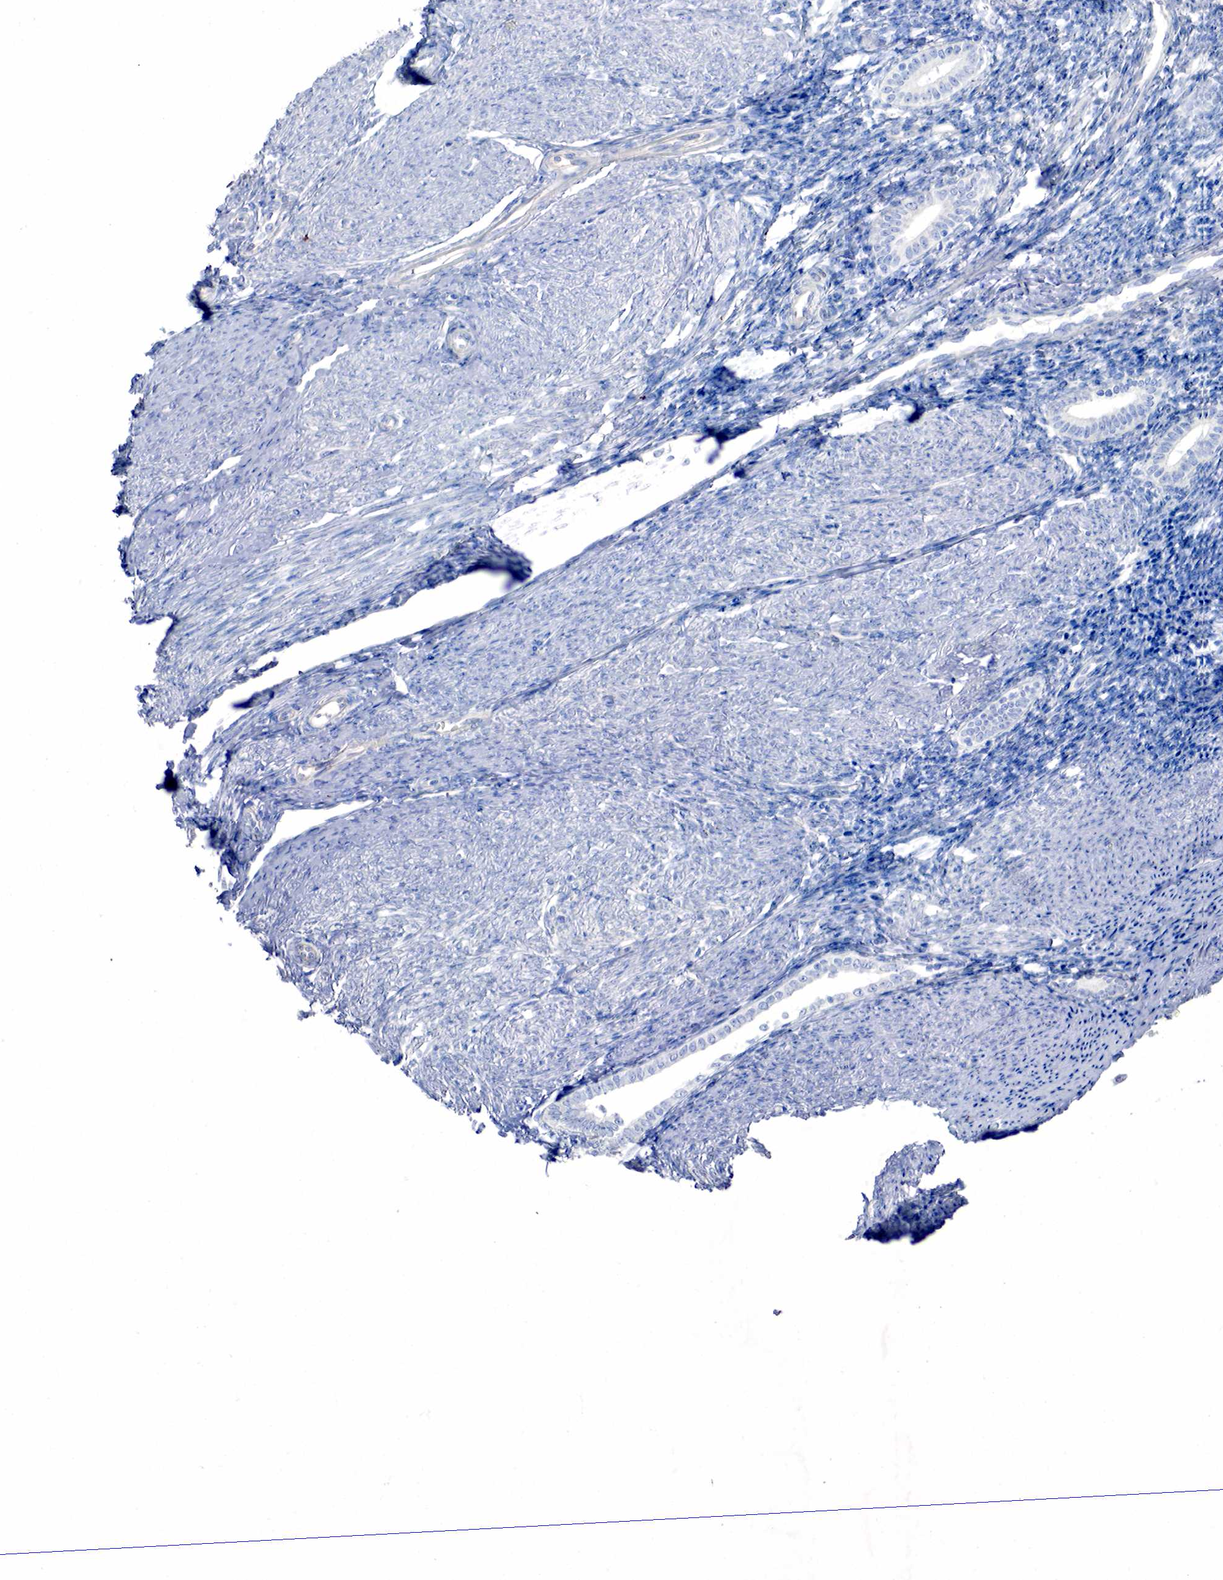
{"staining": {"intensity": "negative", "quantity": "none", "location": "none"}, "tissue": "endometrium", "cell_type": "Cells in endometrial stroma", "image_type": "normal", "snomed": [{"axis": "morphology", "description": "Normal tissue, NOS"}, {"axis": "topography", "description": "Endometrium"}], "caption": "Endometrium was stained to show a protein in brown. There is no significant staining in cells in endometrial stroma. Brightfield microscopy of immunohistochemistry stained with DAB (brown) and hematoxylin (blue), captured at high magnification.", "gene": "SYP", "patient": {"sex": "female", "age": 52}}